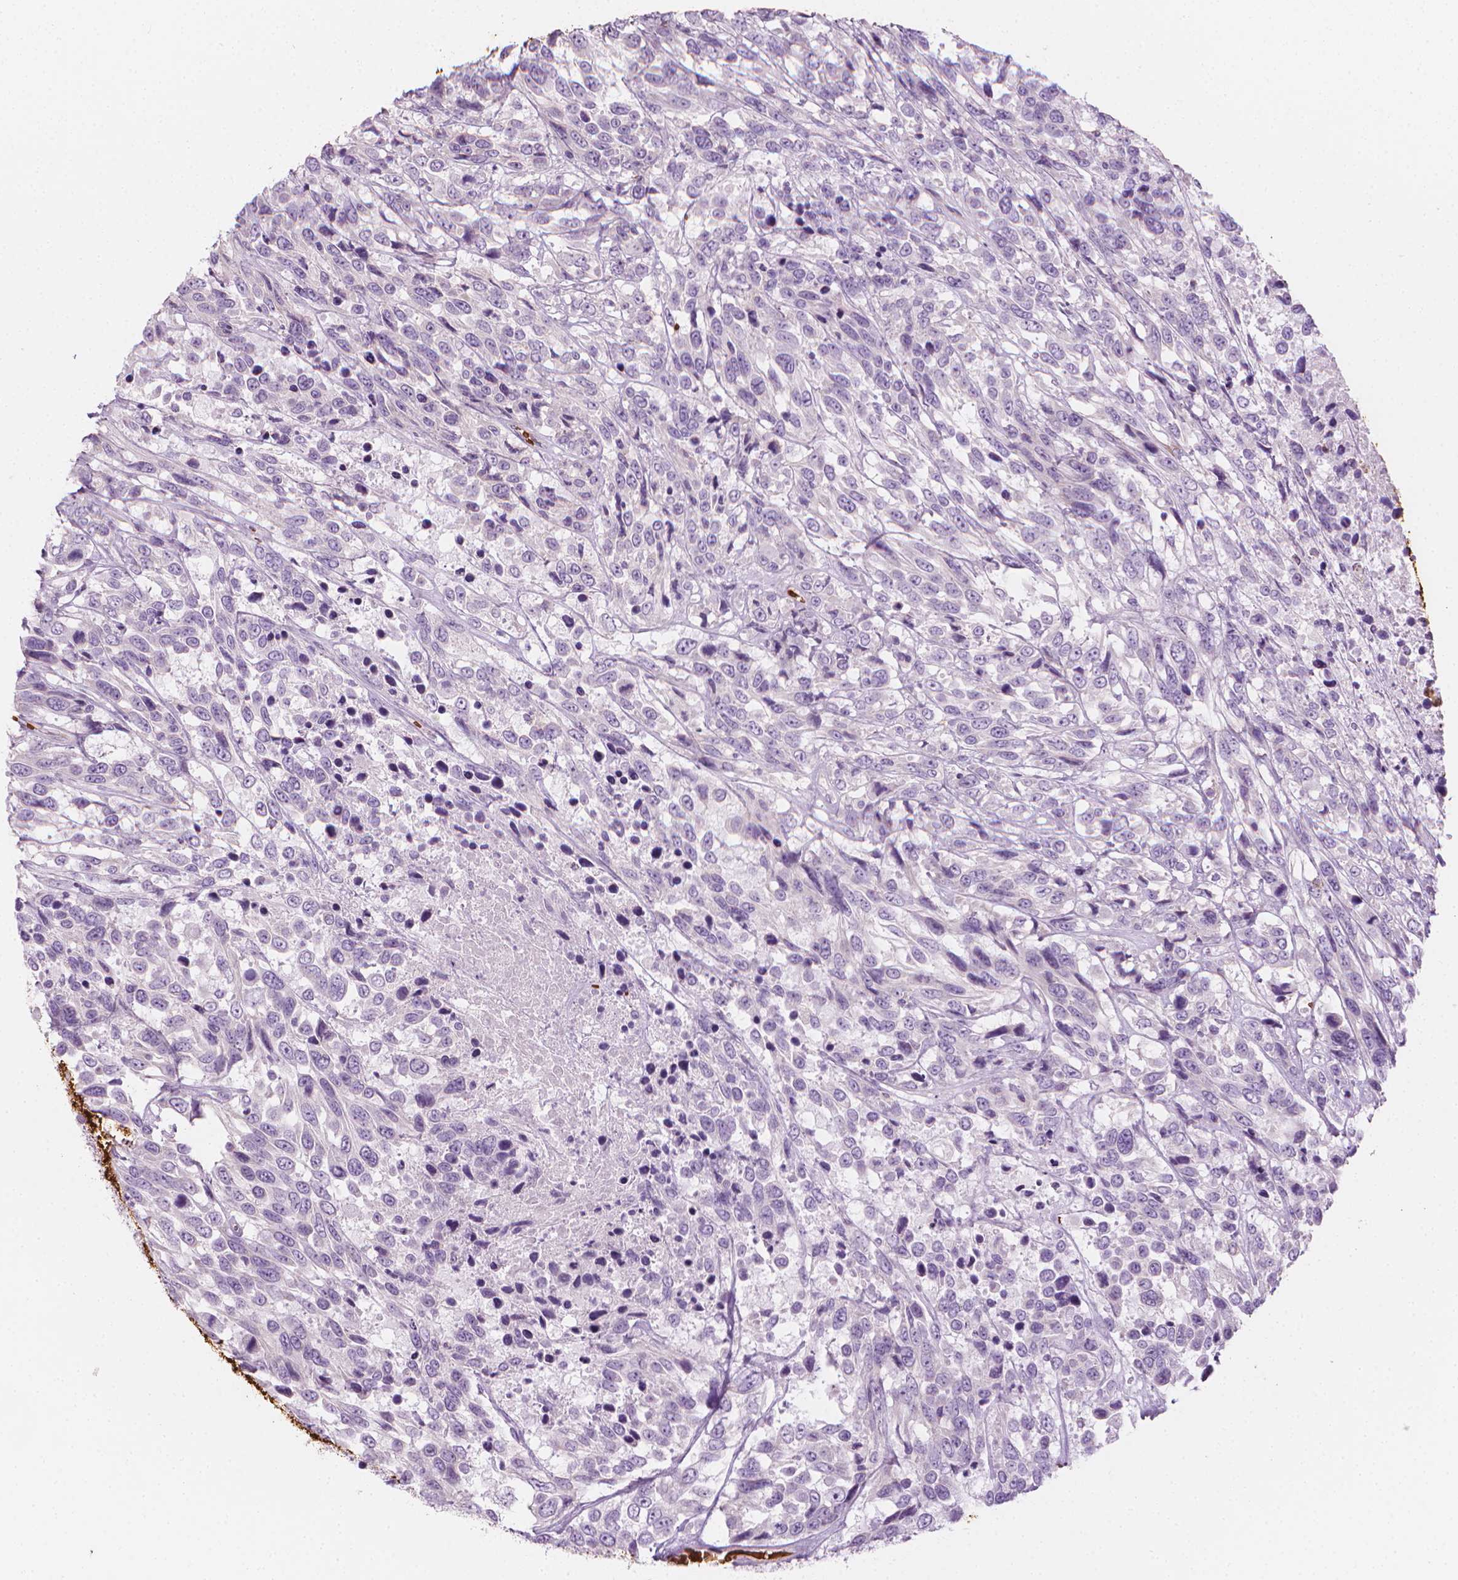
{"staining": {"intensity": "negative", "quantity": "none", "location": "none"}, "tissue": "urothelial cancer", "cell_type": "Tumor cells", "image_type": "cancer", "snomed": [{"axis": "morphology", "description": "Urothelial carcinoma, High grade"}, {"axis": "topography", "description": "Urinary bladder"}], "caption": "A histopathology image of human high-grade urothelial carcinoma is negative for staining in tumor cells.", "gene": "CES1", "patient": {"sex": "female", "age": 70}}